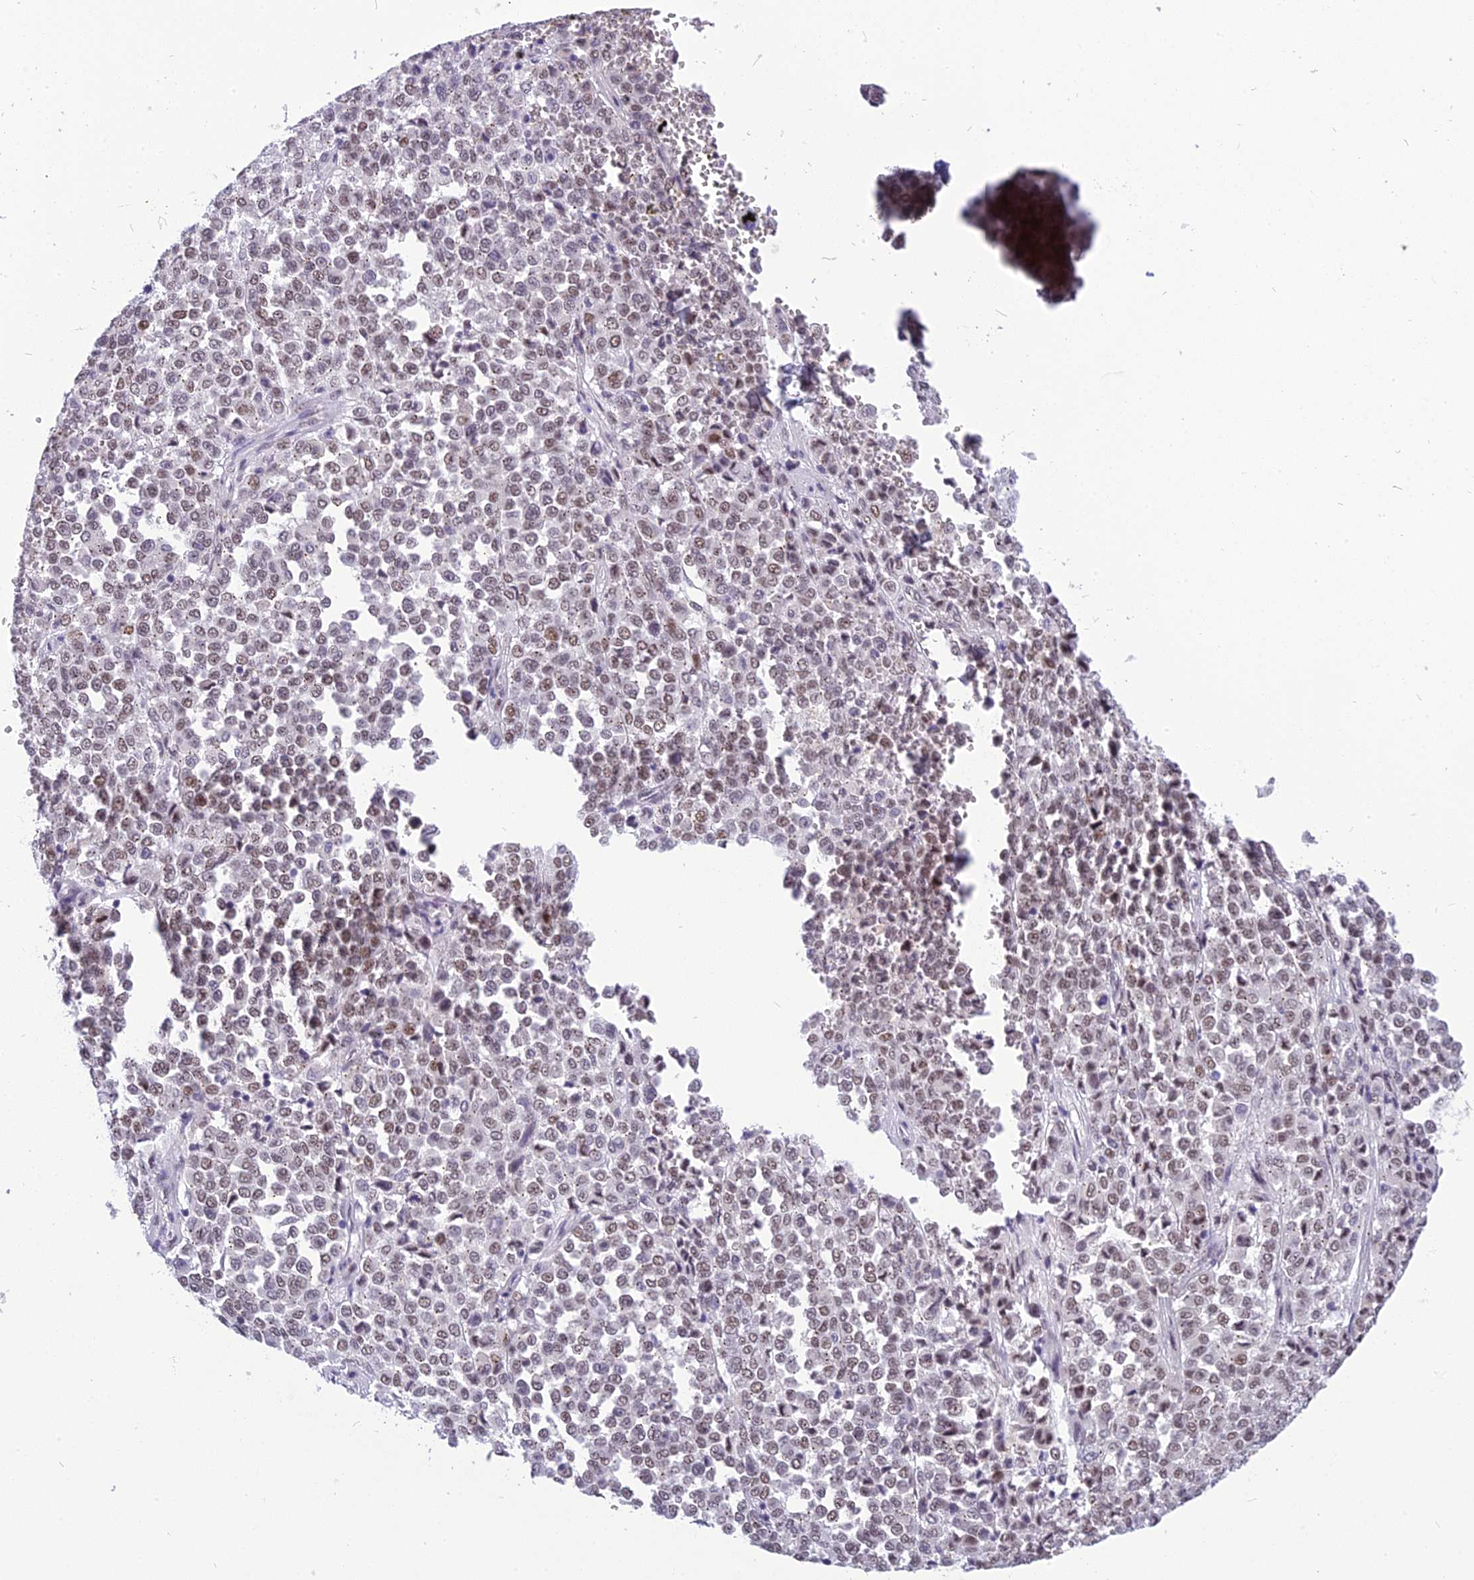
{"staining": {"intensity": "weak", "quantity": "25%-75%", "location": "nuclear"}, "tissue": "melanoma", "cell_type": "Tumor cells", "image_type": "cancer", "snomed": [{"axis": "morphology", "description": "Malignant melanoma, Metastatic site"}, {"axis": "topography", "description": "Pancreas"}], "caption": "Melanoma stained for a protein demonstrates weak nuclear positivity in tumor cells. The protein is shown in brown color, while the nuclei are stained blue.", "gene": "IRF2BP1", "patient": {"sex": "female", "age": 30}}